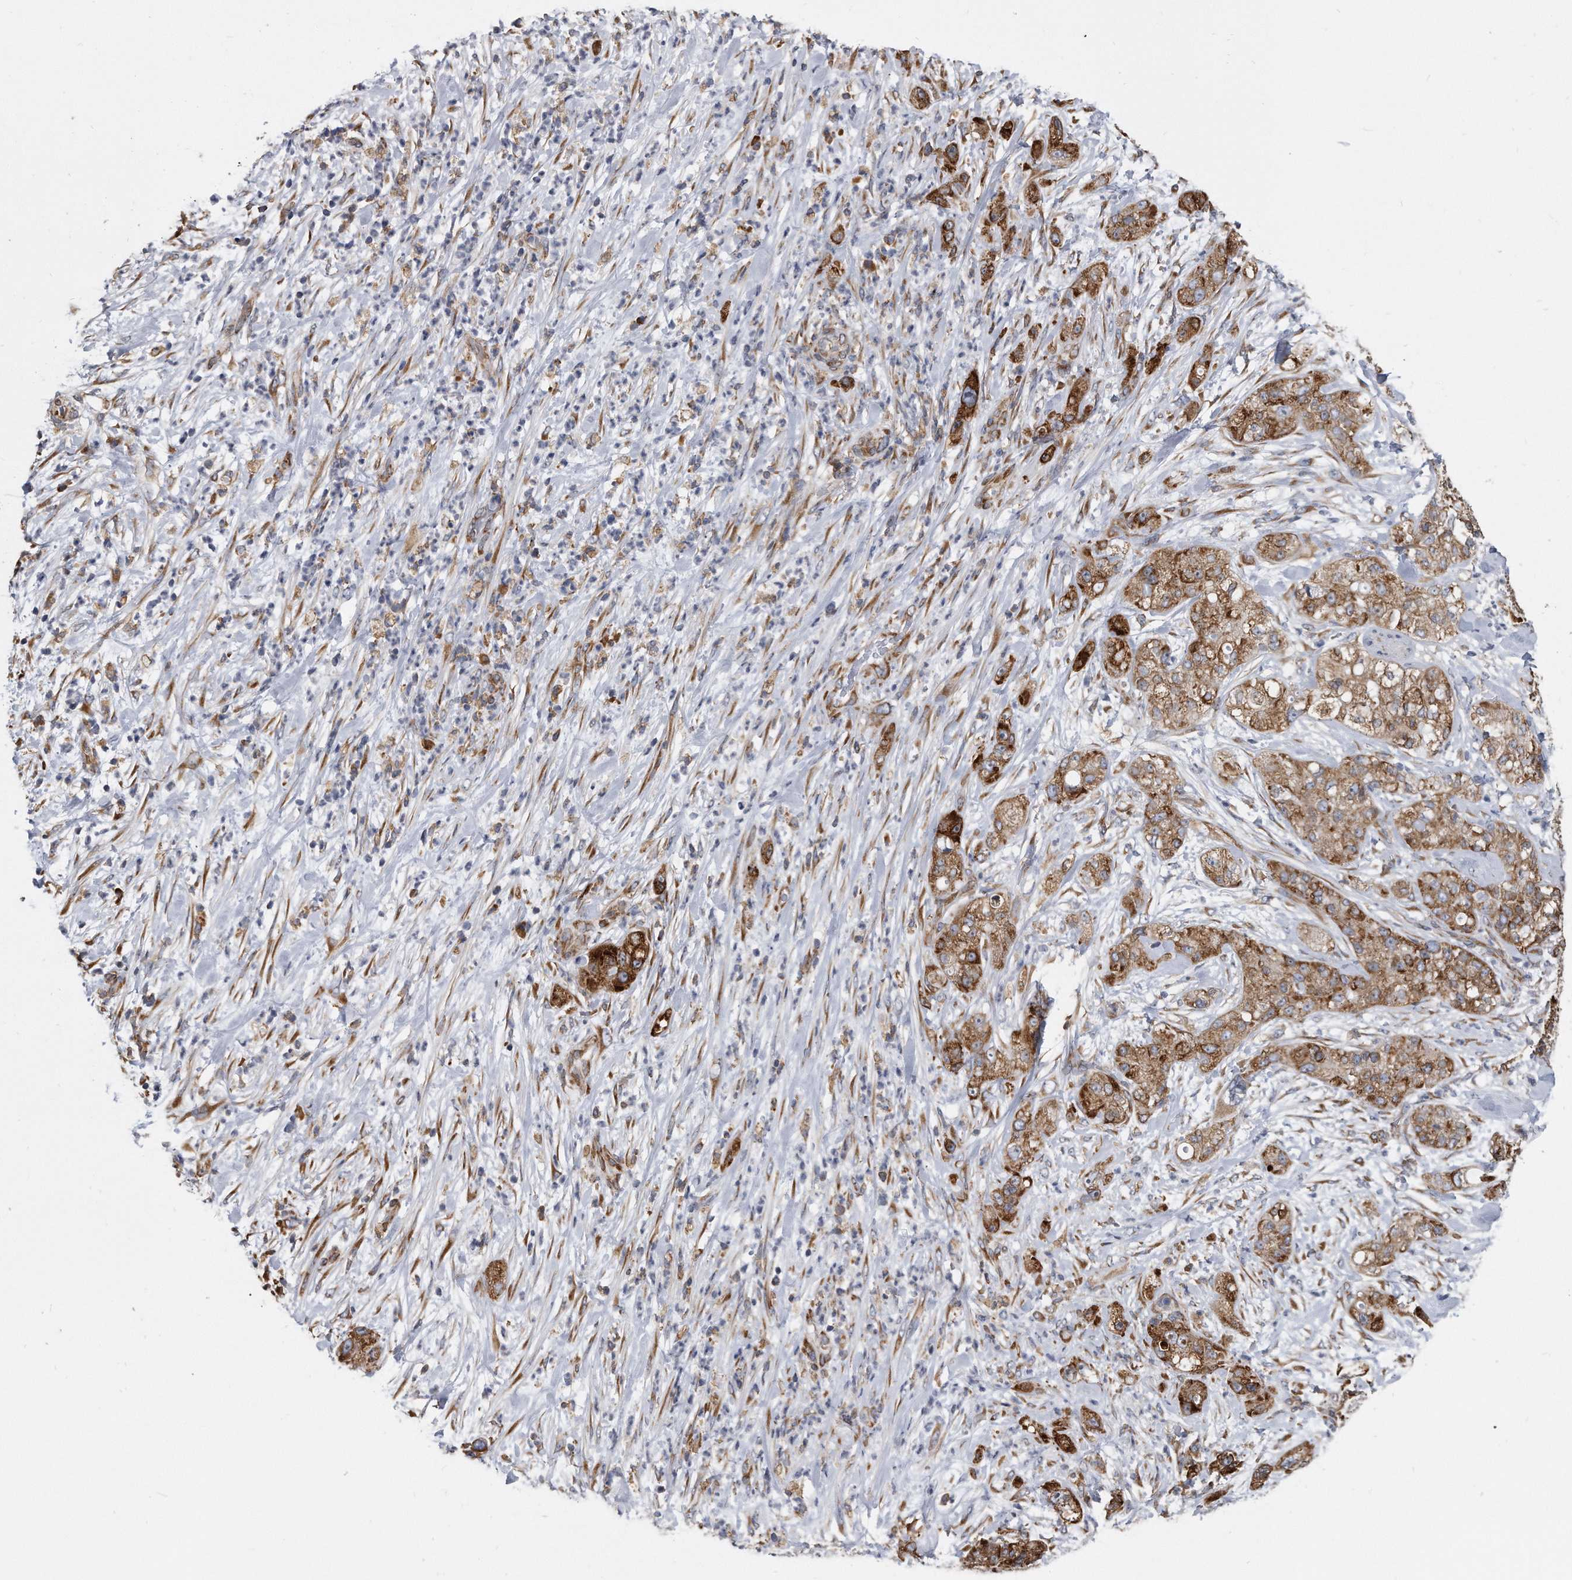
{"staining": {"intensity": "moderate", "quantity": ">75%", "location": "cytoplasmic/membranous"}, "tissue": "pancreatic cancer", "cell_type": "Tumor cells", "image_type": "cancer", "snomed": [{"axis": "morphology", "description": "Adenocarcinoma, NOS"}, {"axis": "topography", "description": "Pancreas"}], "caption": "The image displays a brown stain indicating the presence of a protein in the cytoplasmic/membranous of tumor cells in adenocarcinoma (pancreatic).", "gene": "CCDC47", "patient": {"sex": "female", "age": 78}}